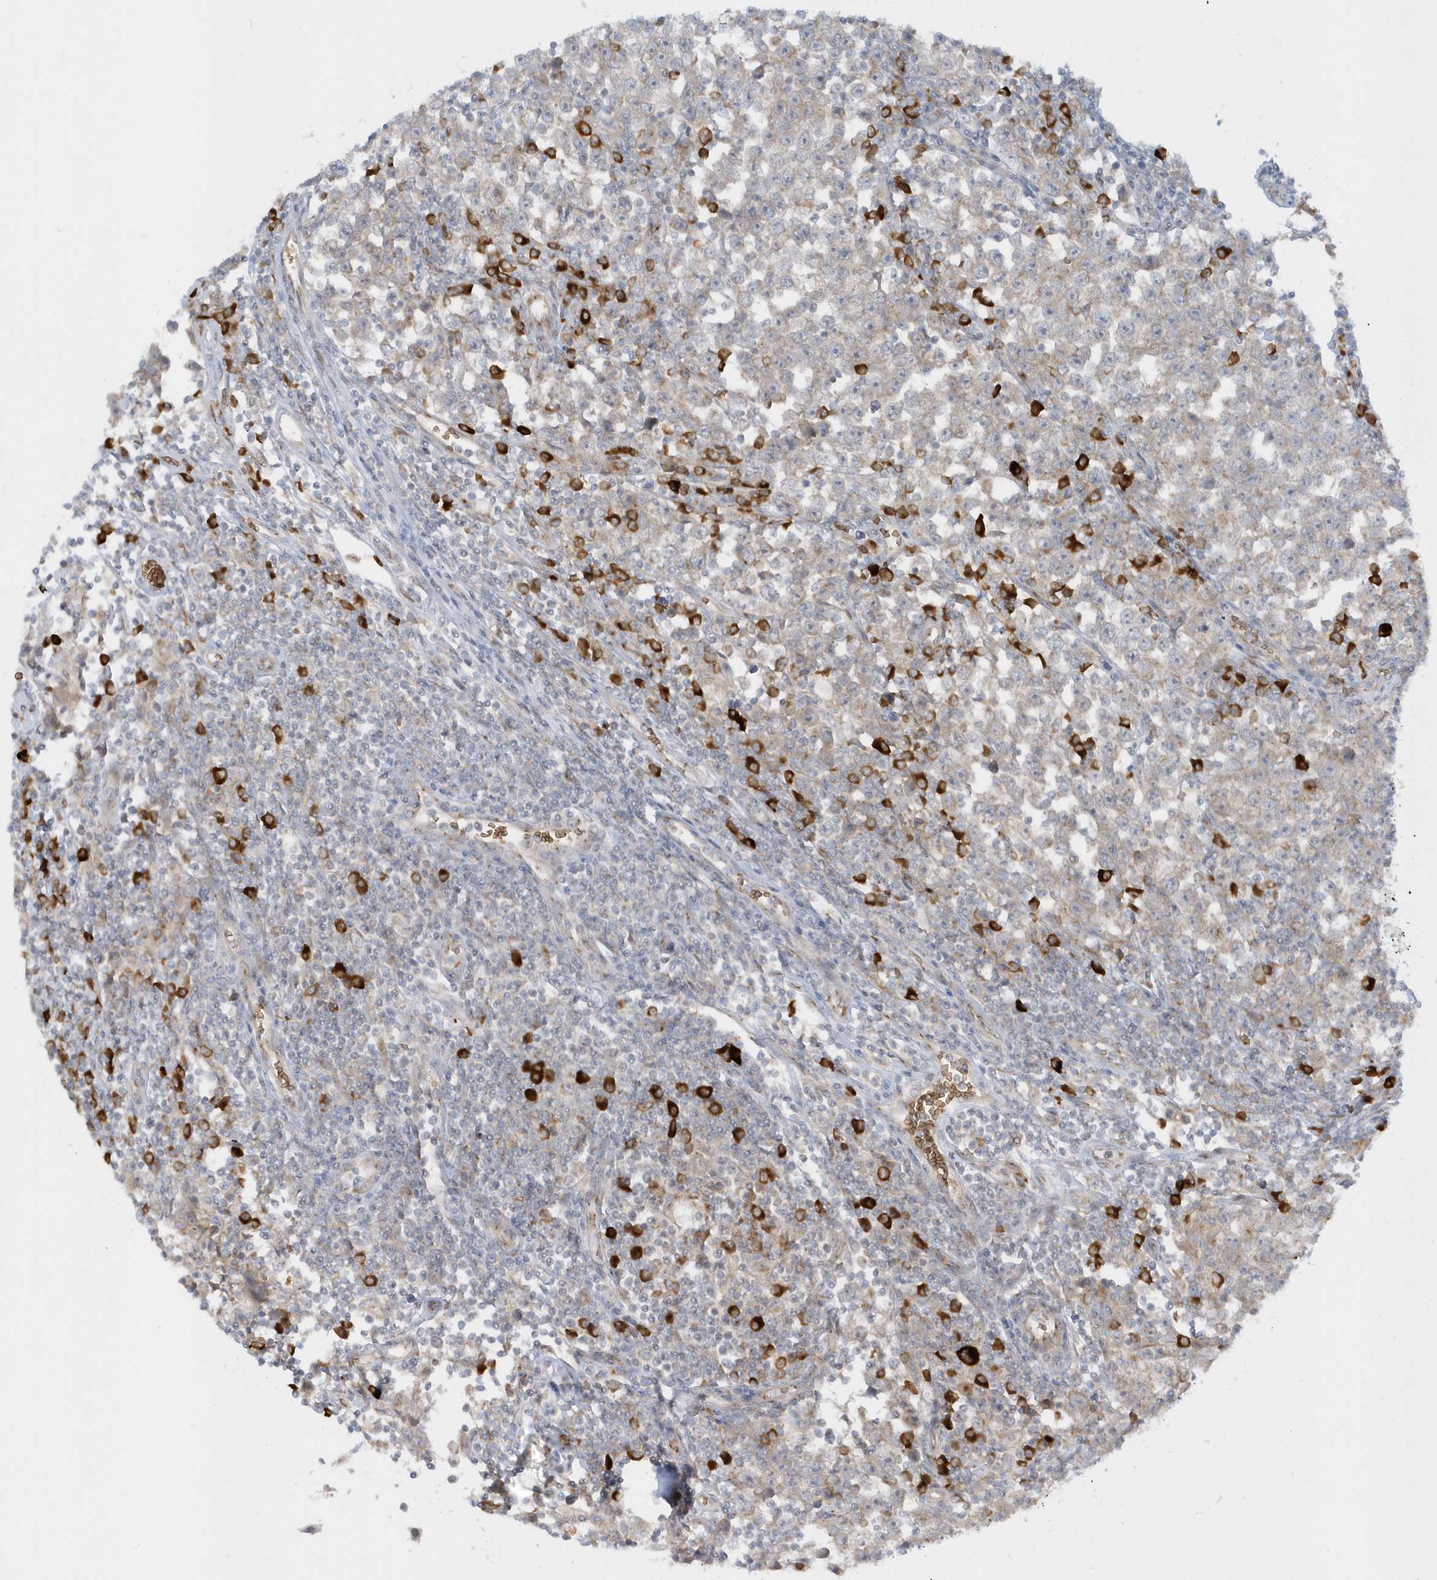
{"staining": {"intensity": "moderate", "quantity": "<25%", "location": "cytoplasmic/membranous"}, "tissue": "testis cancer", "cell_type": "Tumor cells", "image_type": "cancer", "snomed": [{"axis": "morphology", "description": "Normal tissue, NOS"}, {"axis": "morphology", "description": "Seminoma, NOS"}, {"axis": "topography", "description": "Testis"}], "caption": "This is a micrograph of immunohistochemistry (IHC) staining of testis cancer (seminoma), which shows moderate positivity in the cytoplasmic/membranous of tumor cells.", "gene": "RPP40", "patient": {"sex": "male", "age": 43}}